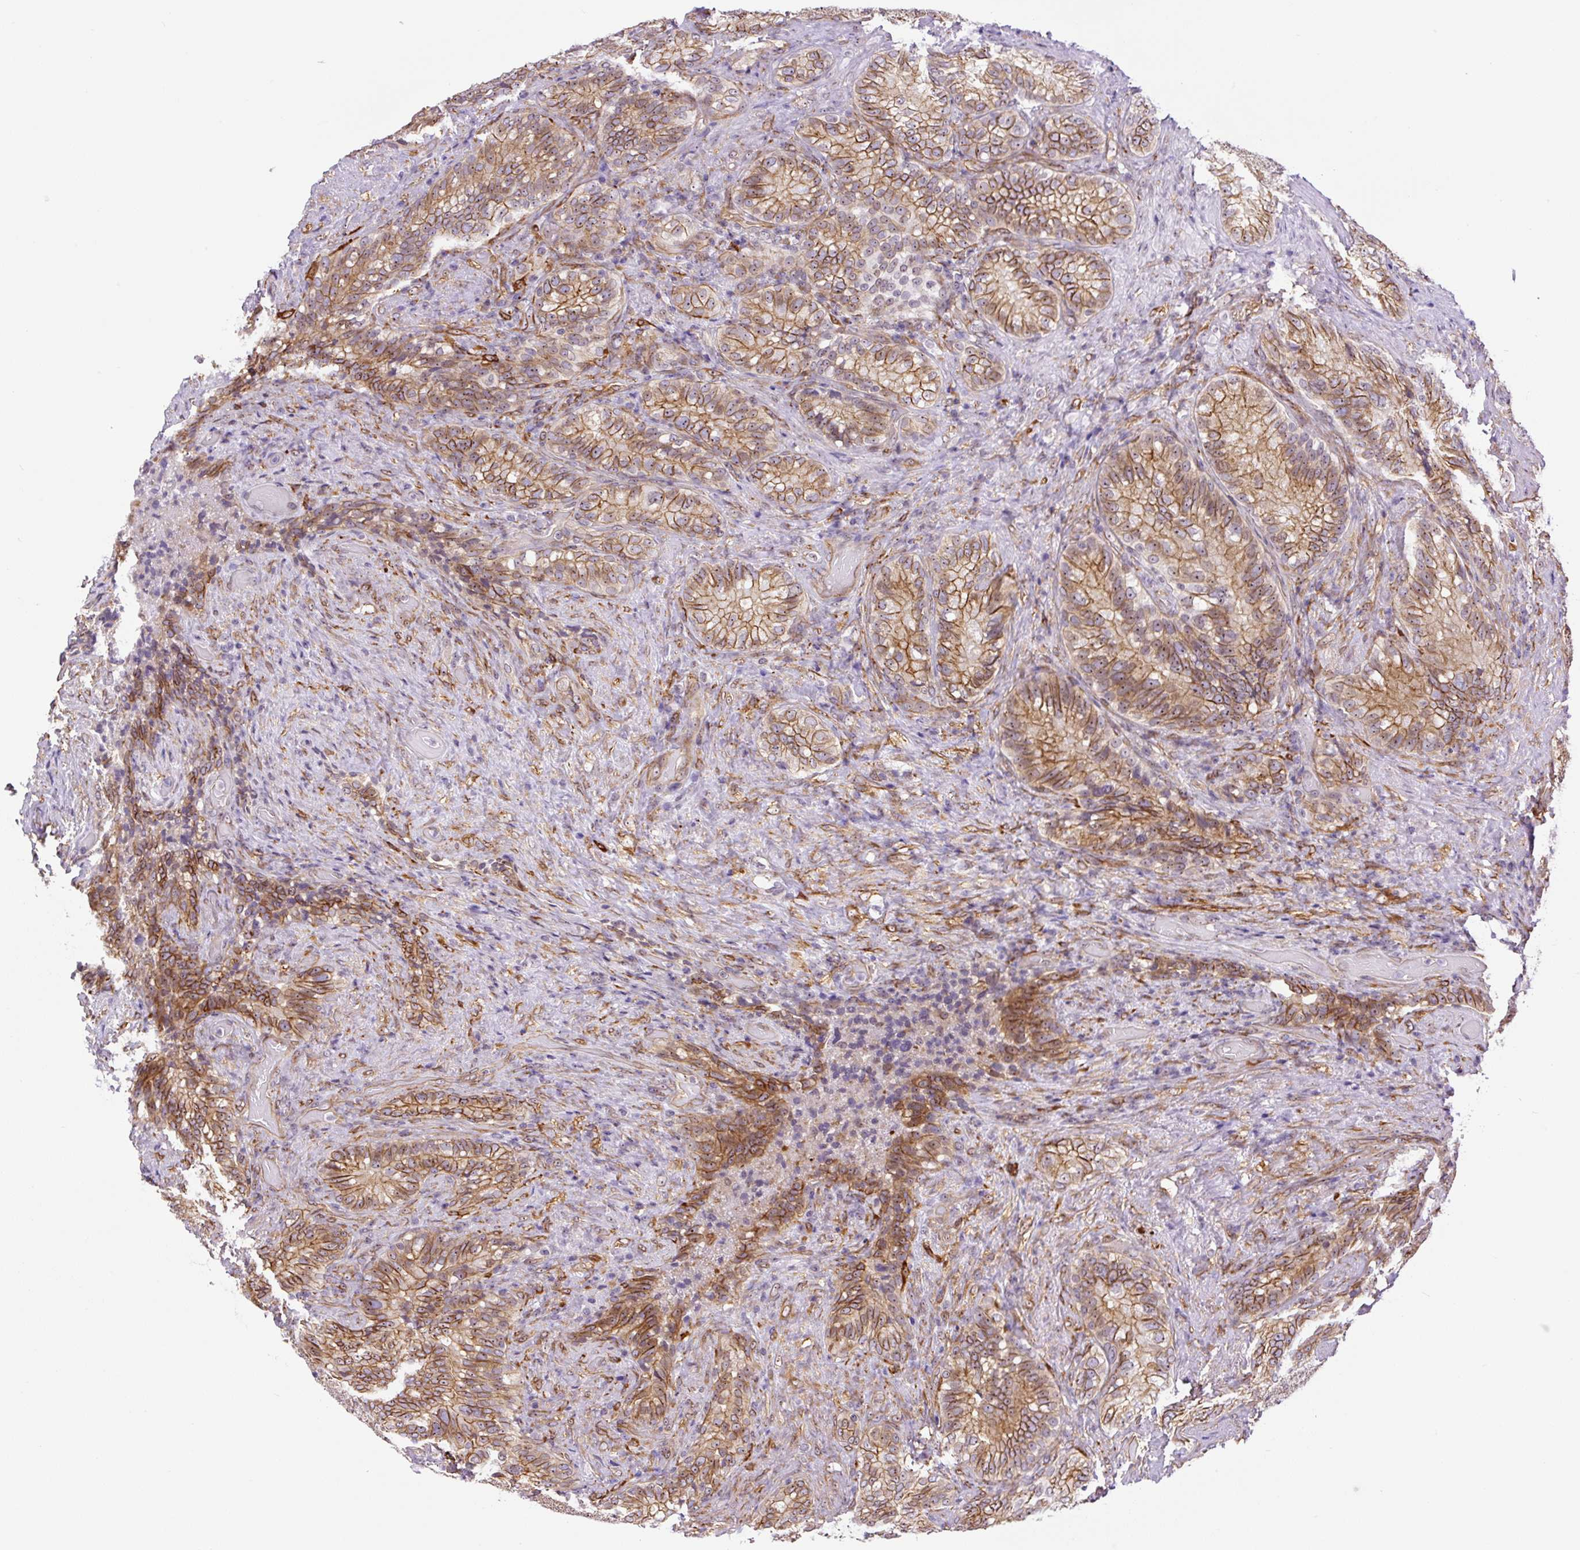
{"staining": {"intensity": "moderate", "quantity": ">75%", "location": "cytoplasmic/membranous"}, "tissue": "seminal vesicle", "cell_type": "Glandular cells", "image_type": "normal", "snomed": [{"axis": "morphology", "description": "Normal tissue, NOS"}, {"axis": "topography", "description": "Seminal veicle"}], "caption": "This is a histology image of IHC staining of benign seminal vesicle, which shows moderate staining in the cytoplasmic/membranous of glandular cells.", "gene": "MYO5C", "patient": {"sex": "male", "age": 68}}